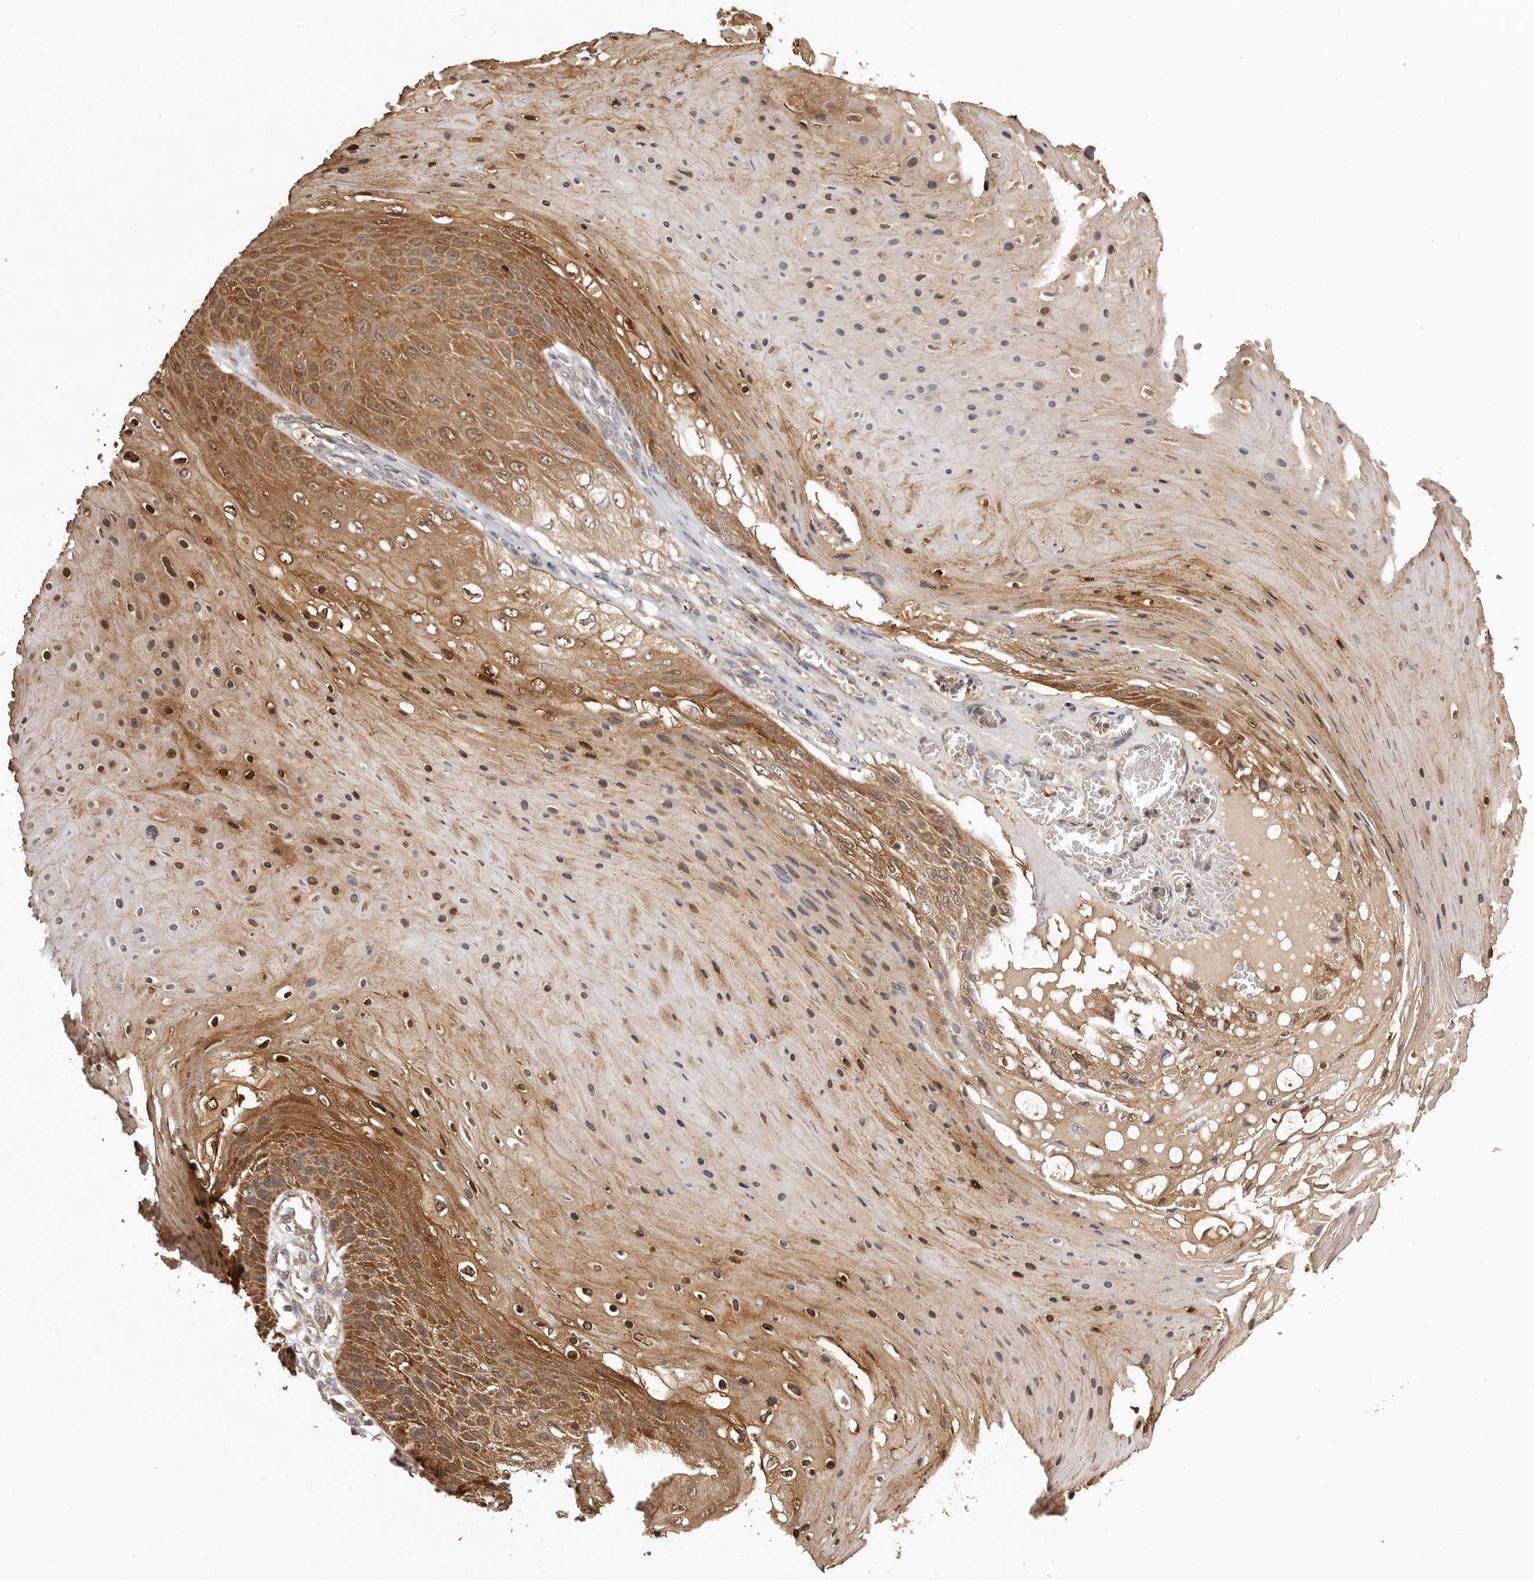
{"staining": {"intensity": "moderate", "quantity": ">75%", "location": "cytoplasmic/membranous,nuclear"}, "tissue": "skin cancer", "cell_type": "Tumor cells", "image_type": "cancer", "snomed": [{"axis": "morphology", "description": "Squamous cell carcinoma, NOS"}, {"axis": "topography", "description": "Skin"}], "caption": "DAB (3,3'-diaminobenzidine) immunohistochemical staining of human skin cancer exhibits moderate cytoplasmic/membranous and nuclear protein positivity in about >75% of tumor cells. The staining was performed using DAB (3,3'-diaminobenzidine) to visualize the protein expression in brown, while the nuclei were stained in blue with hematoxylin (Magnification: 20x).", "gene": "UBR2", "patient": {"sex": "female", "age": 88}}